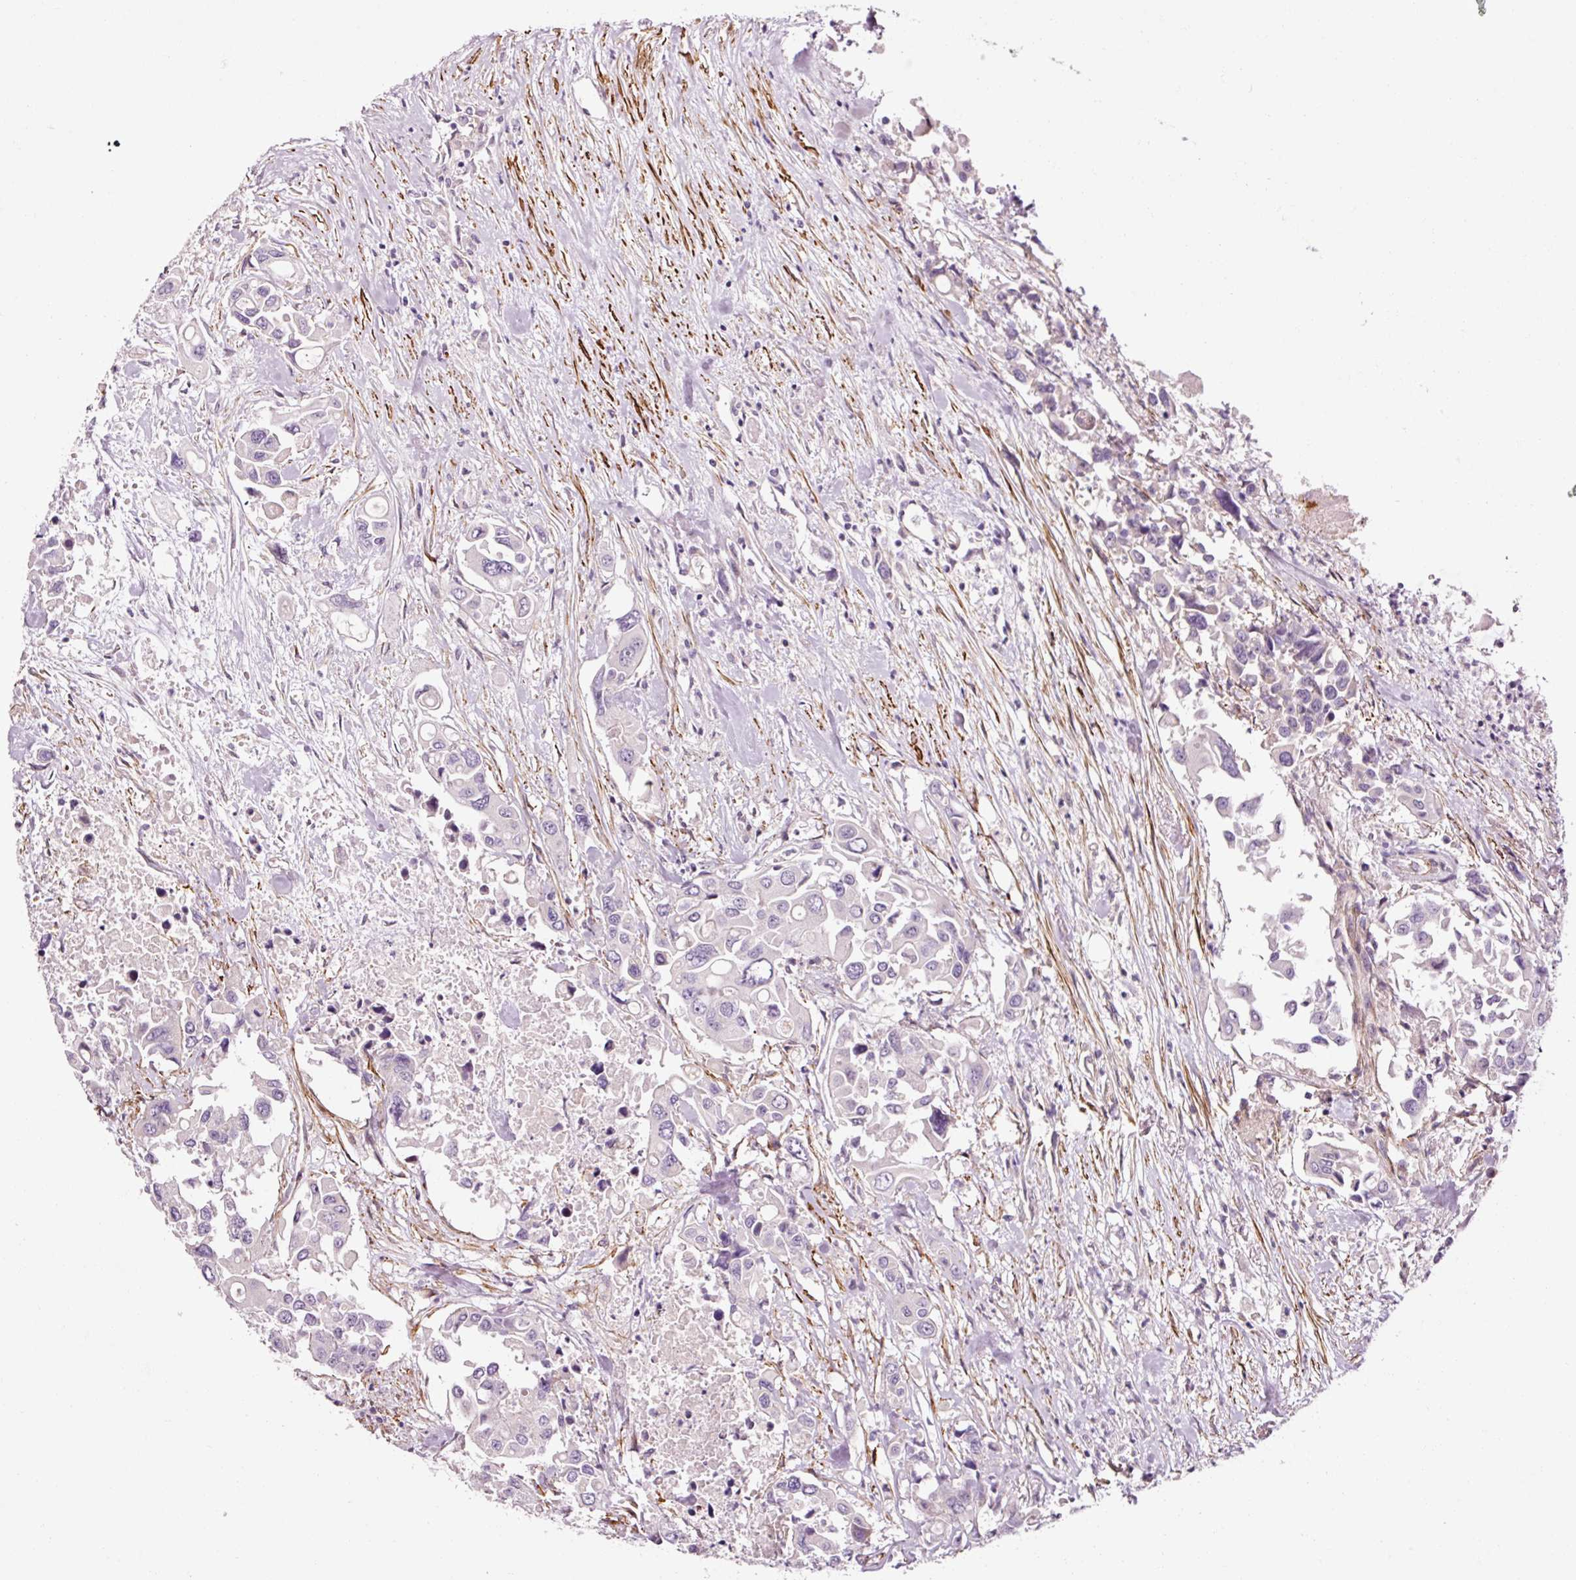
{"staining": {"intensity": "negative", "quantity": "none", "location": "none"}, "tissue": "colorectal cancer", "cell_type": "Tumor cells", "image_type": "cancer", "snomed": [{"axis": "morphology", "description": "Adenocarcinoma, NOS"}, {"axis": "topography", "description": "Colon"}], "caption": "Protein analysis of colorectal adenocarcinoma reveals no significant expression in tumor cells. (IHC, brightfield microscopy, high magnification).", "gene": "ANKRD20A1", "patient": {"sex": "male", "age": 77}}